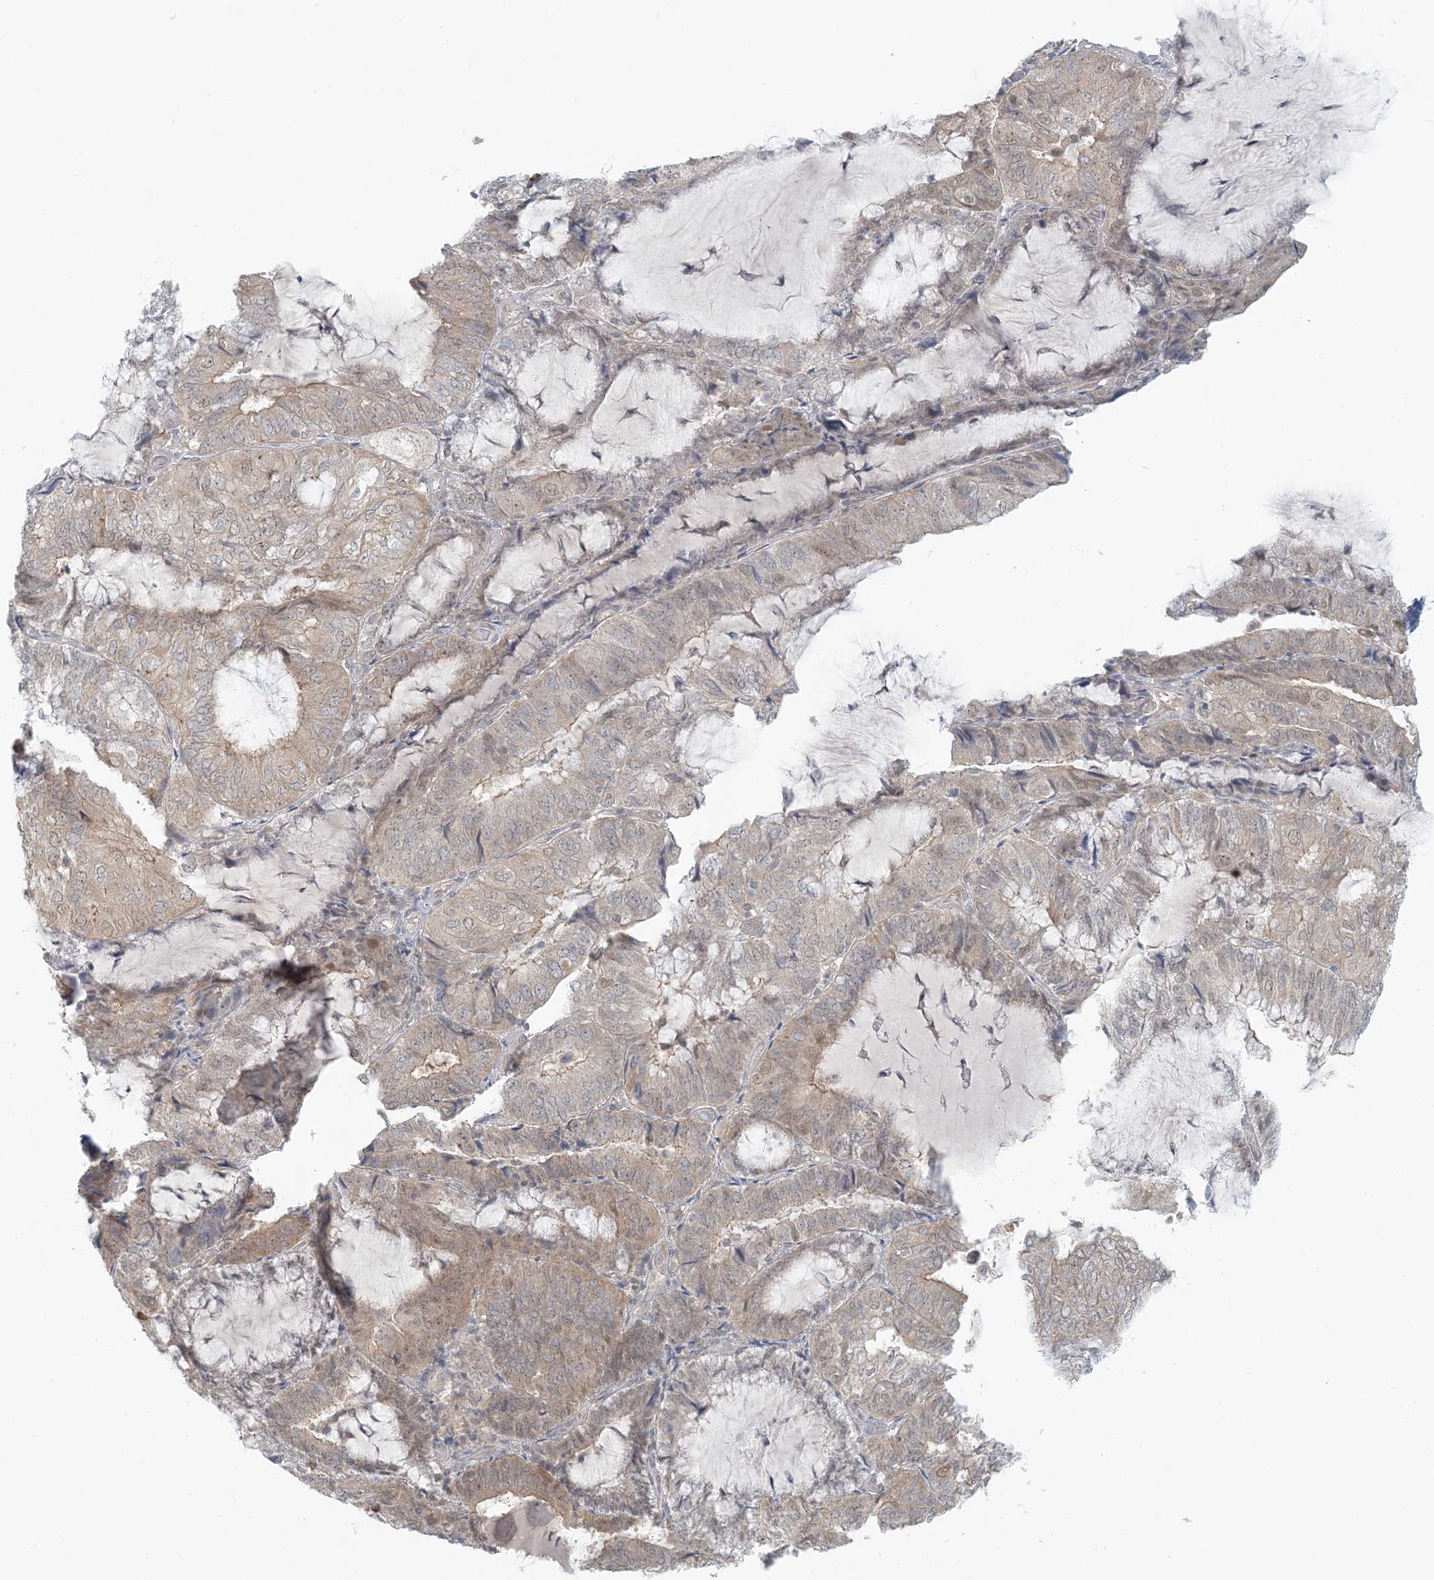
{"staining": {"intensity": "weak", "quantity": ">75%", "location": "cytoplasmic/membranous"}, "tissue": "endometrial cancer", "cell_type": "Tumor cells", "image_type": "cancer", "snomed": [{"axis": "morphology", "description": "Adenocarcinoma, NOS"}, {"axis": "topography", "description": "Endometrium"}], "caption": "IHC micrograph of human adenocarcinoma (endometrial) stained for a protein (brown), which reveals low levels of weak cytoplasmic/membranous staining in approximately >75% of tumor cells.", "gene": "OBI1", "patient": {"sex": "female", "age": 81}}